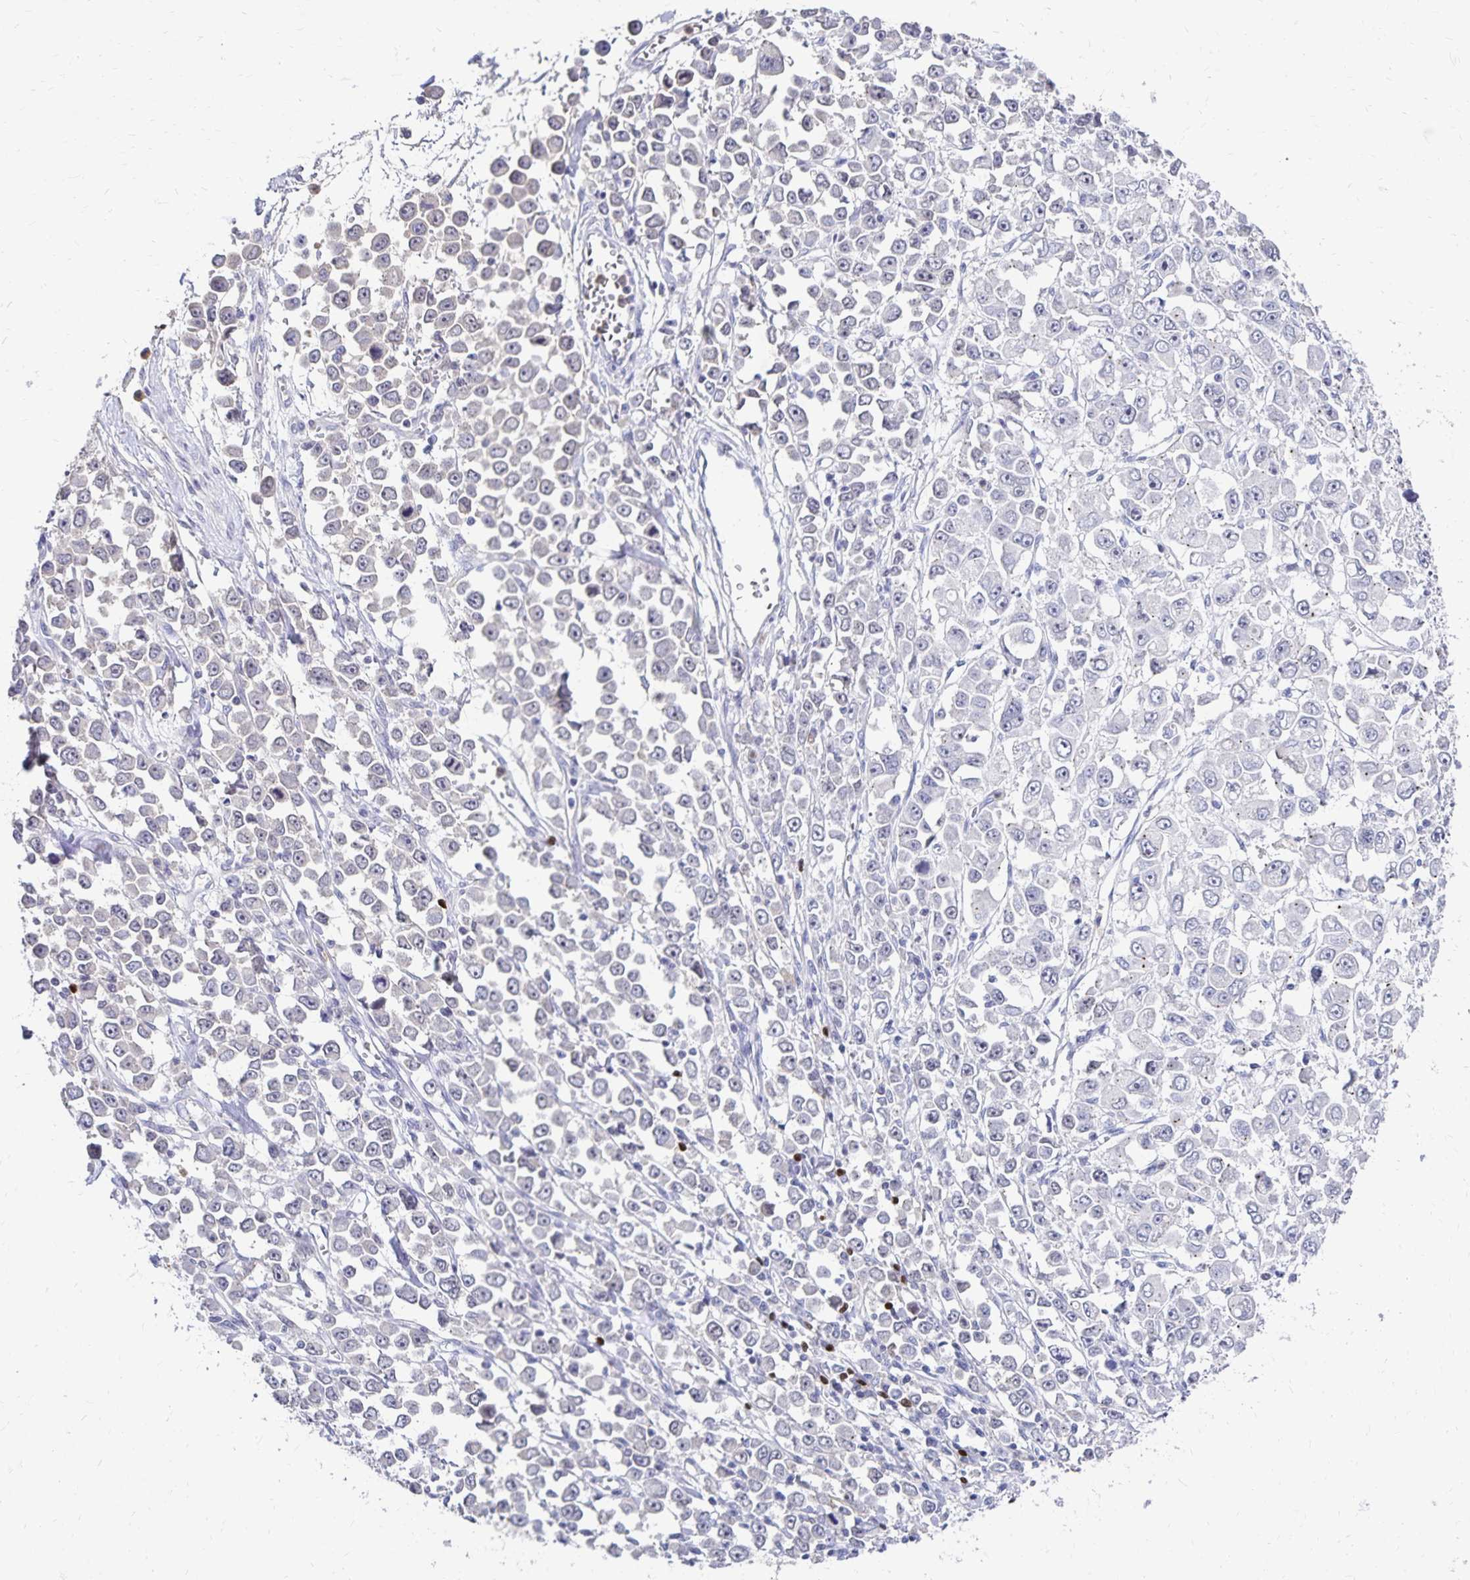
{"staining": {"intensity": "negative", "quantity": "none", "location": "none"}, "tissue": "stomach cancer", "cell_type": "Tumor cells", "image_type": "cancer", "snomed": [{"axis": "morphology", "description": "Adenocarcinoma, NOS"}, {"axis": "topography", "description": "Stomach, upper"}], "caption": "Adenocarcinoma (stomach) was stained to show a protein in brown. There is no significant expression in tumor cells.", "gene": "PAX5", "patient": {"sex": "male", "age": 70}}